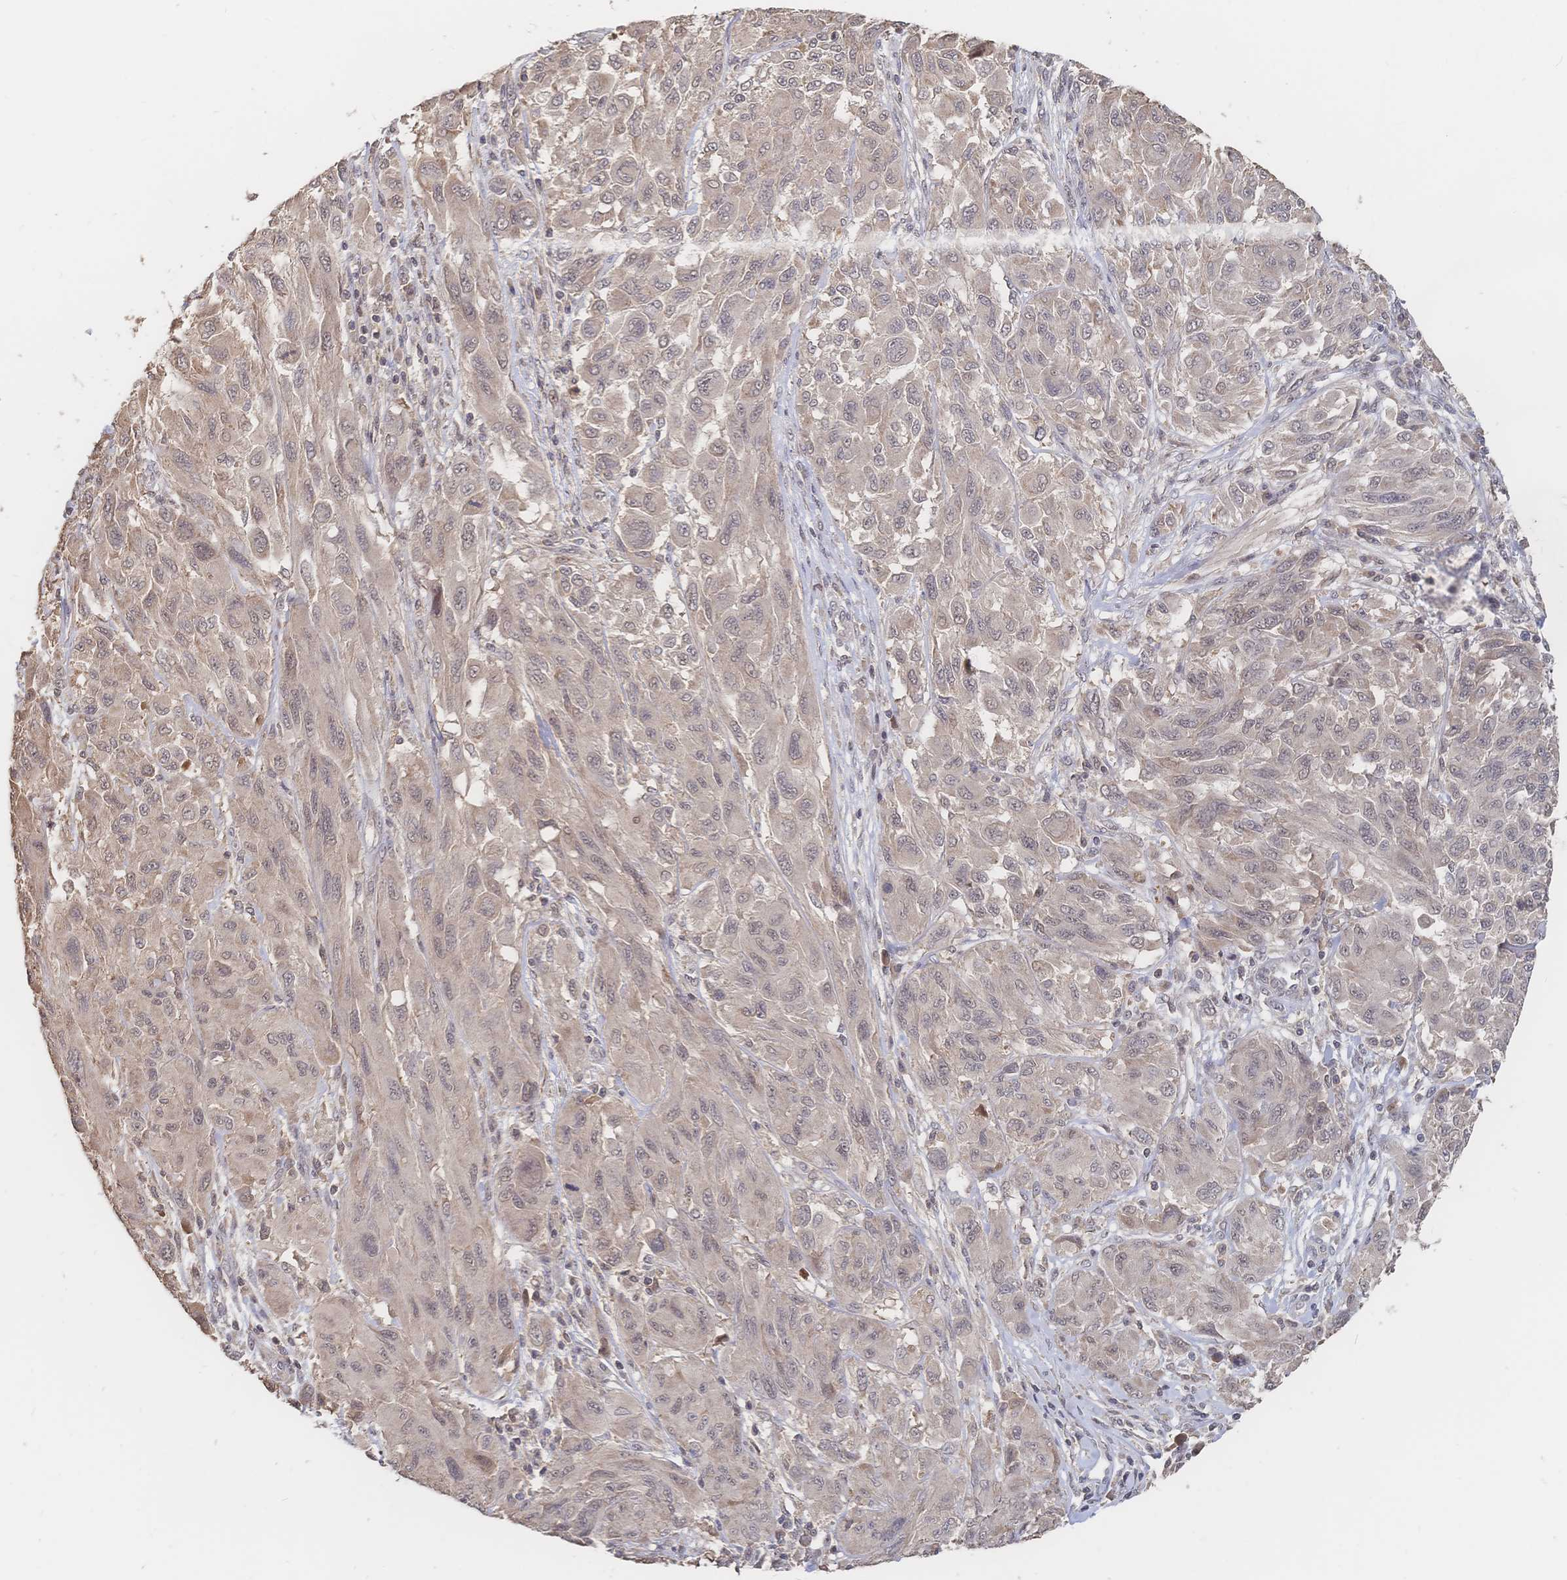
{"staining": {"intensity": "weak", "quantity": "<25%", "location": "cytoplasmic/membranous,nuclear"}, "tissue": "melanoma", "cell_type": "Tumor cells", "image_type": "cancer", "snomed": [{"axis": "morphology", "description": "Malignant melanoma, NOS"}, {"axis": "topography", "description": "Skin"}], "caption": "An immunohistochemistry histopathology image of melanoma is shown. There is no staining in tumor cells of melanoma.", "gene": "LRP5", "patient": {"sex": "female", "age": 91}}